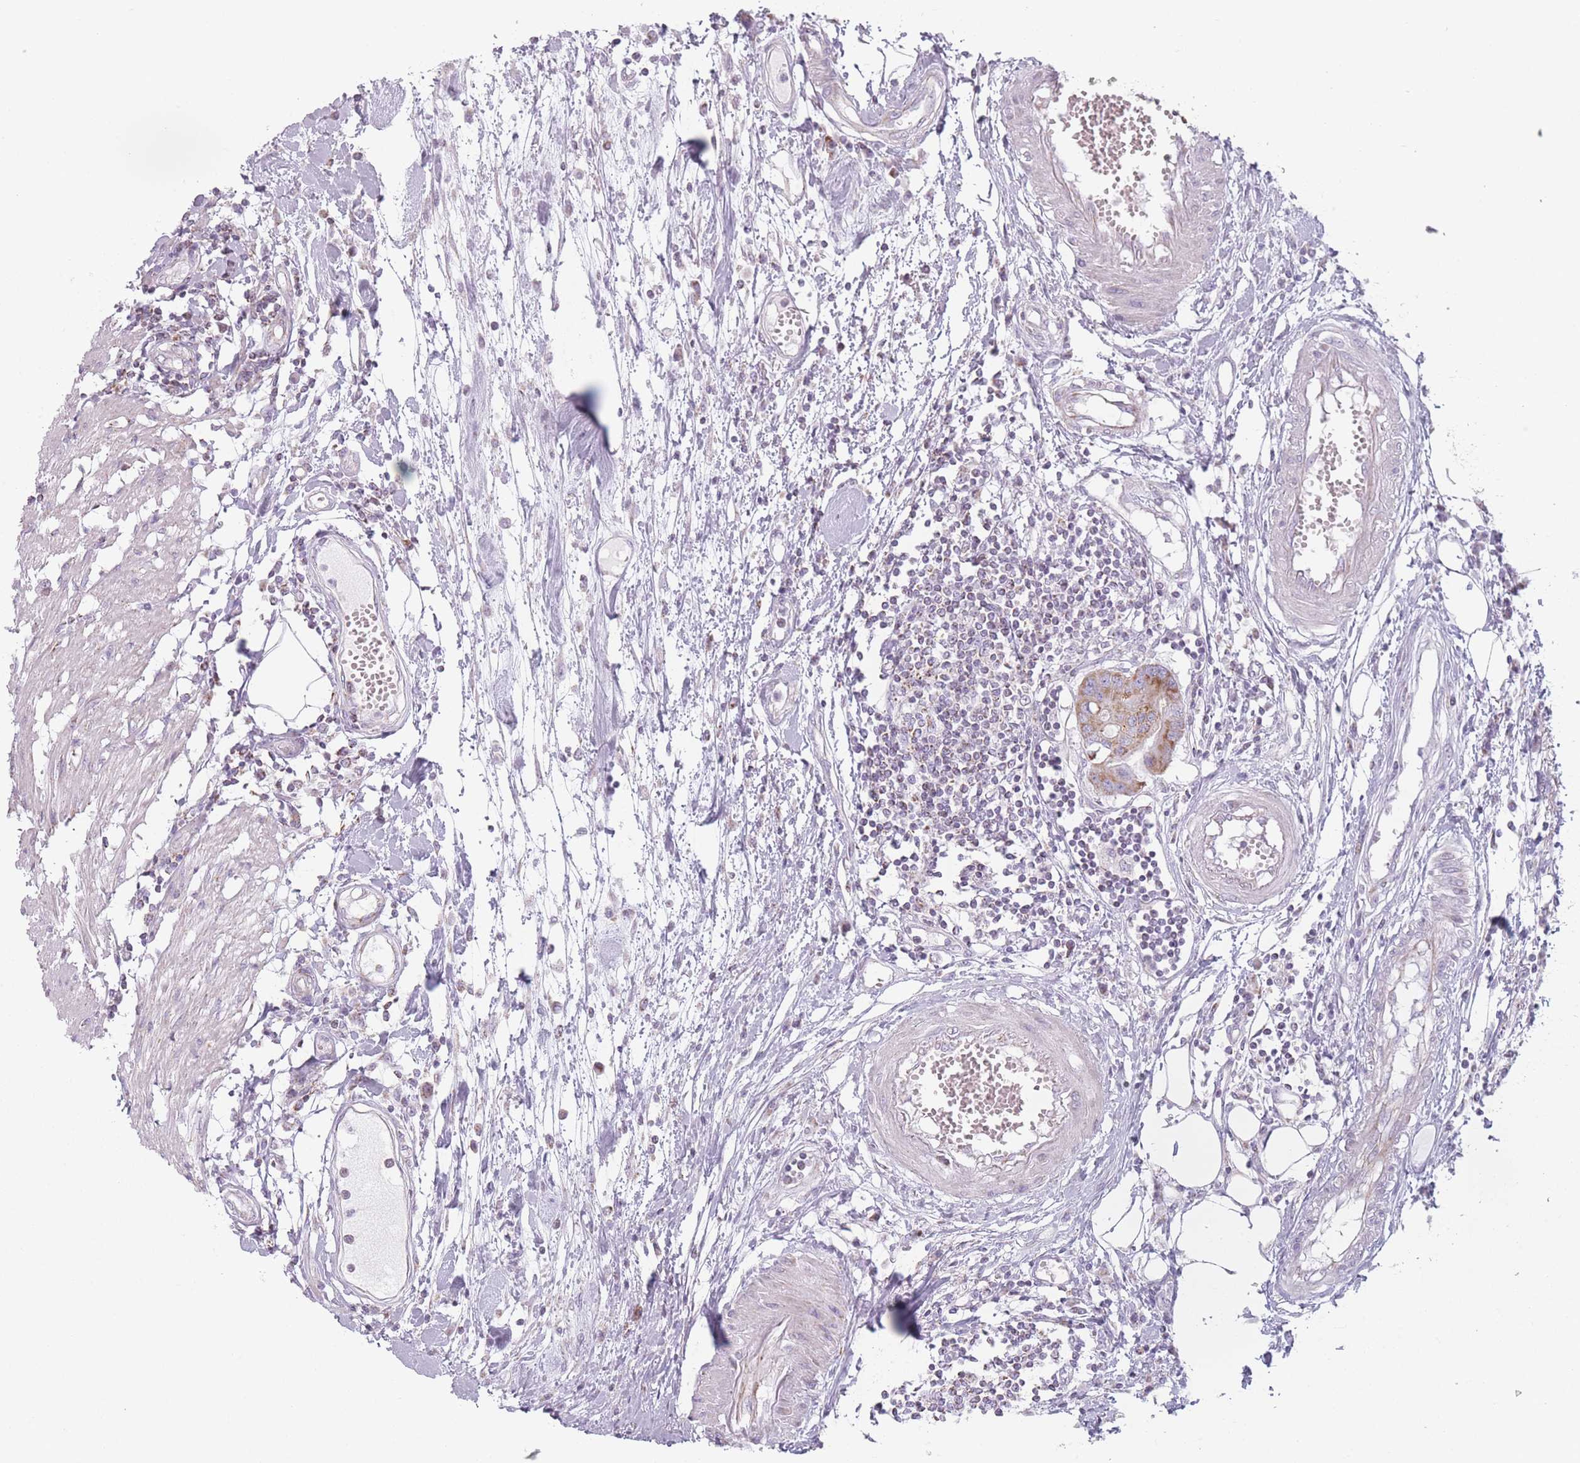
{"staining": {"intensity": "moderate", "quantity": ">75%", "location": "cytoplasmic/membranous"}, "tissue": "colorectal cancer", "cell_type": "Tumor cells", "image_type": "cancer", "snomed": [{"axis": "morphology", "description": "Adenocarcinoma, NOS"}, {"axis": "topography", "description": "Colon"}], "caption": "Immunohistochemistry (DAB) staining of adenocarcinoma (colorectal) reveals moderate cytoplasmic/membranous protein expression in approximately >75% of tumor cells.", "gene": "DCHS1", "patient": {"sex": "male", "age": 77}}